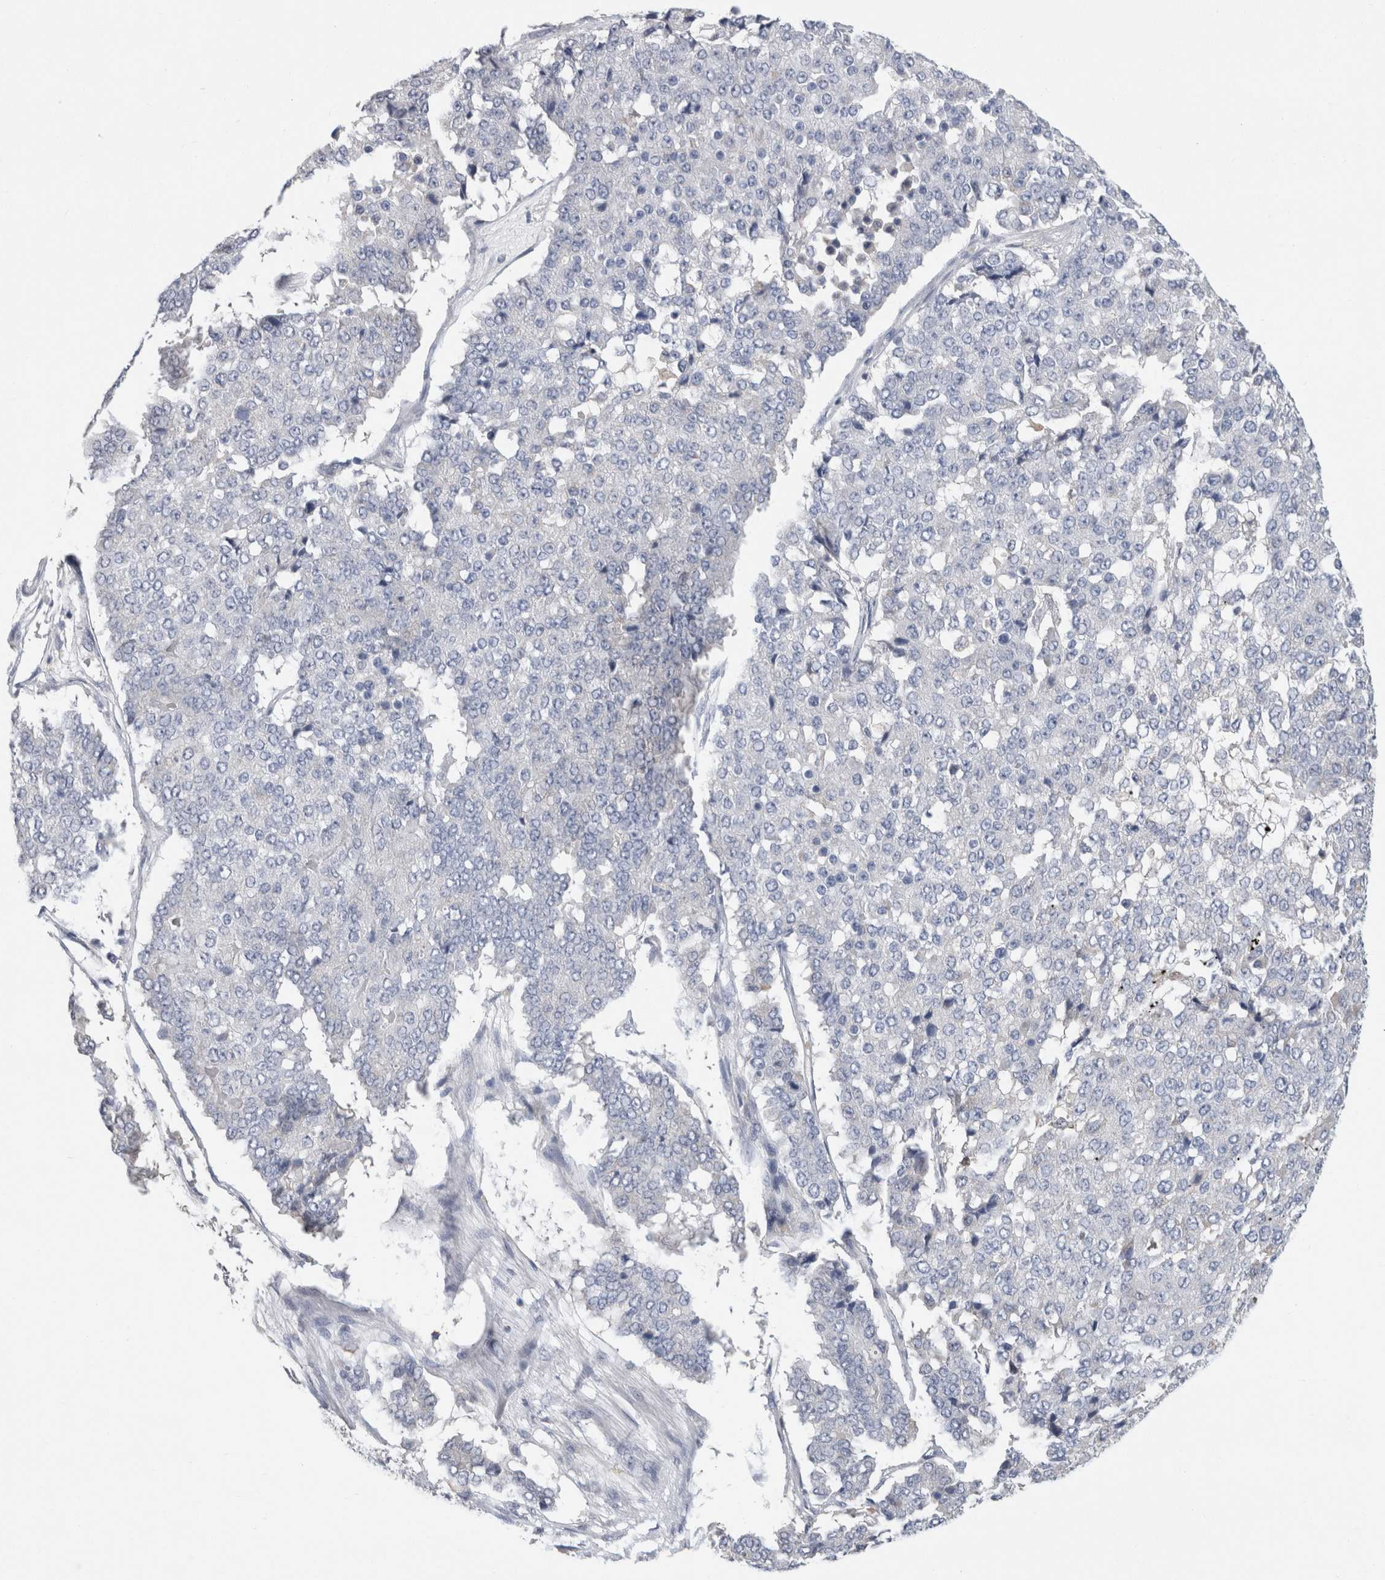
{"staining": {"intensity": "negative", "quantity": "none", "location": "none"}, "tissue": "pancreatic cancer", "cell_type": "Tumor cells", "image_type": "cancer", "snomed": [{"axis": "morphology", "description": "Adenocarcinoma, NOS"}, {"axis": "topography", "description": "Pancreas"}], "caption": "This is an immunohistochemistry (IHC) micrograph of adenocarcinoma (pancreatic). There is no positivity in tumor cells.", "gene": "SCGB1A1", "patient": {"sex": "male", "age": 50}}